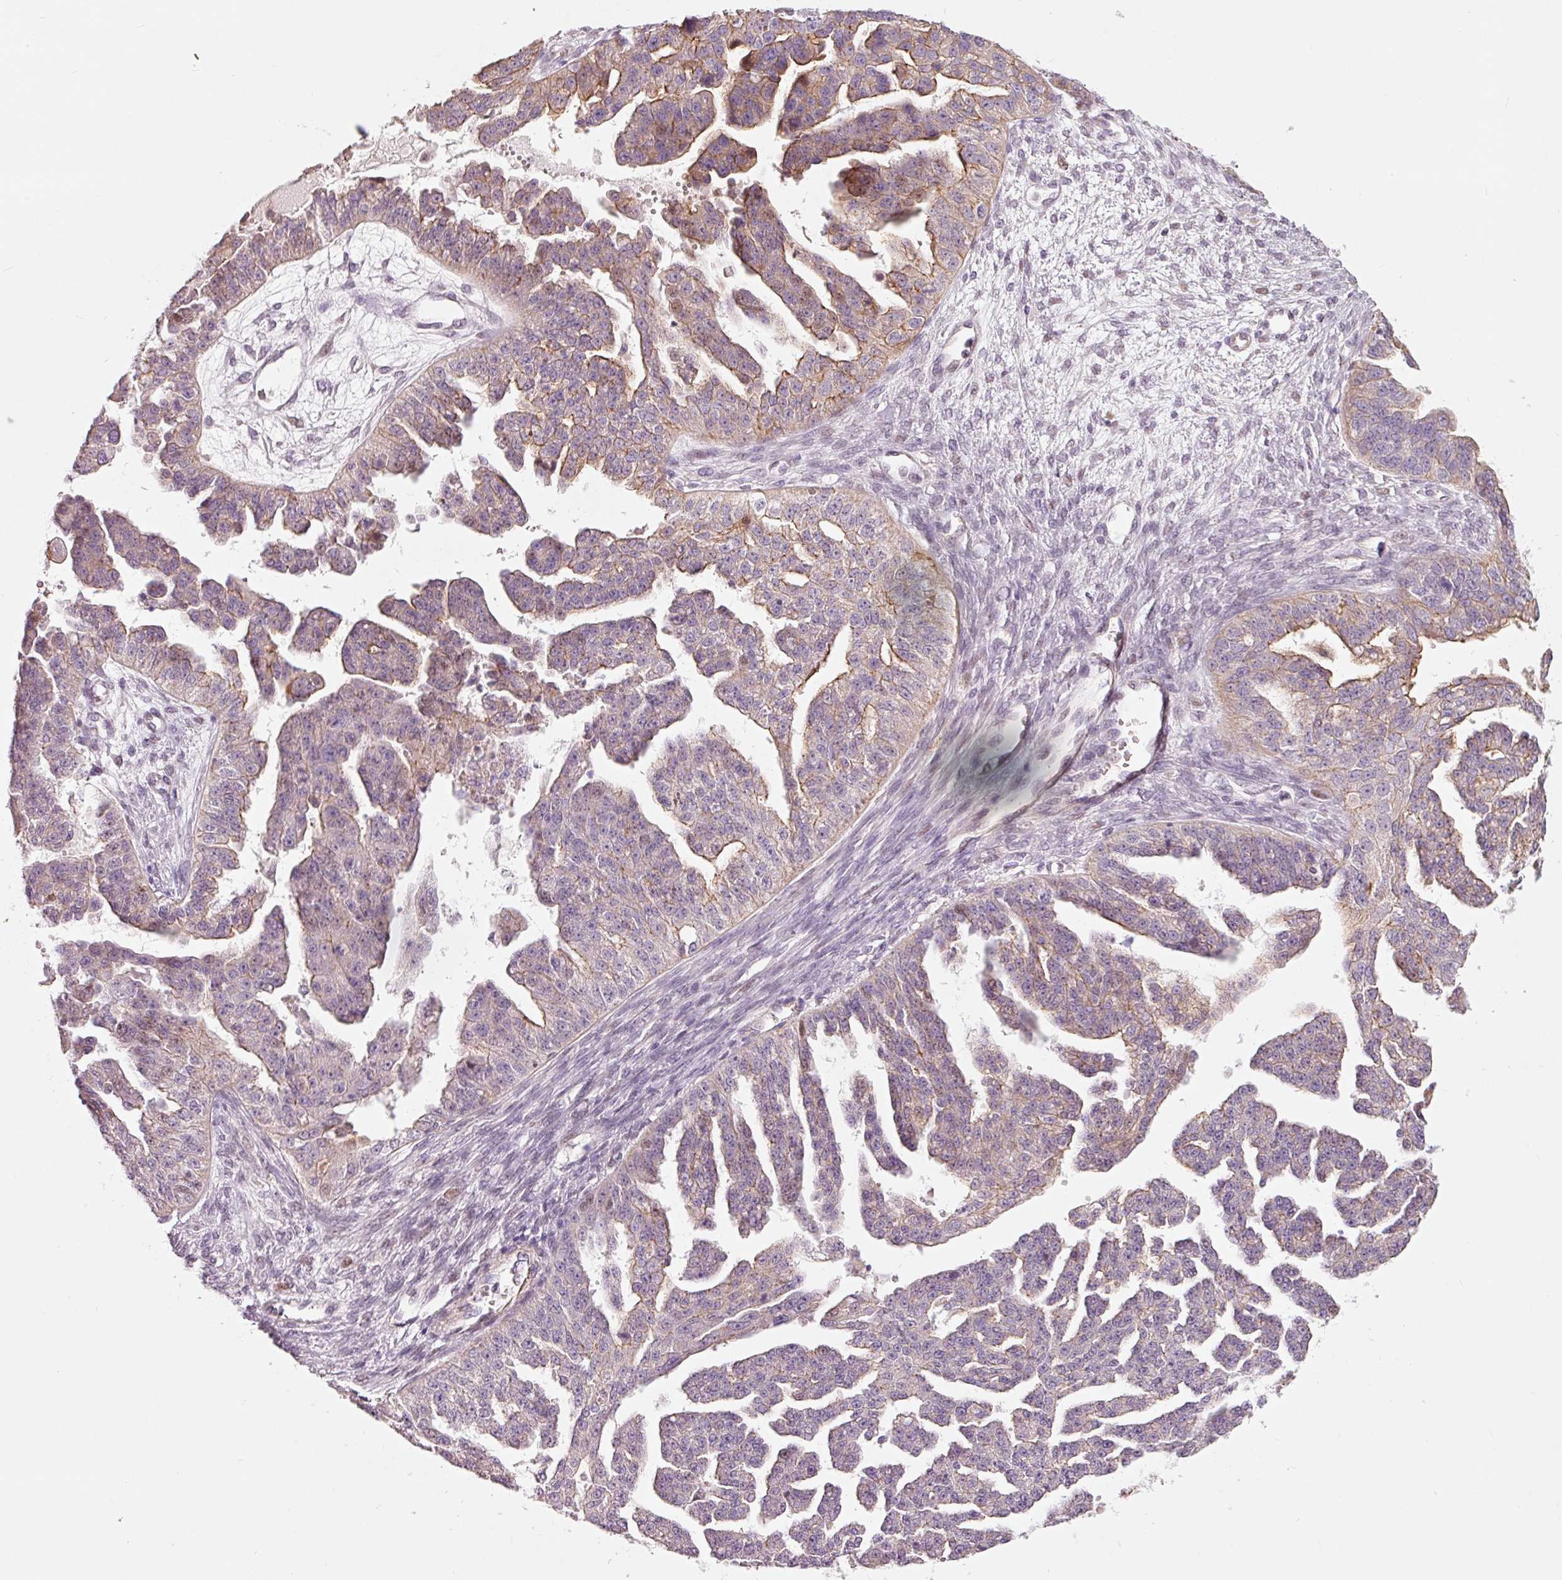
{"staining": {"intensity": "weak", "quantity": "25%-75%", "location": "cytoplasmic/membranous"}, "tissue": "ovarian cancer", "cell_type": "Tumor cells", "image_type": "cancer", "snomed": [{"axis": "morphology", "description": "Cystadenocarcinoma, serous, NOS"}, {"axis": "topography", "description": "Ovary"}], "caption": "A high-resolution histopathology image shows immunohistochemistry (IHC) staining of serous cystadenocarcinoma (ovarian), which displays weak cytoplasmic/membranous staining in about 25%-75% of tumor cells.", "gene": "DAPP1", "patient": {"sex": "female", "age": 58}}